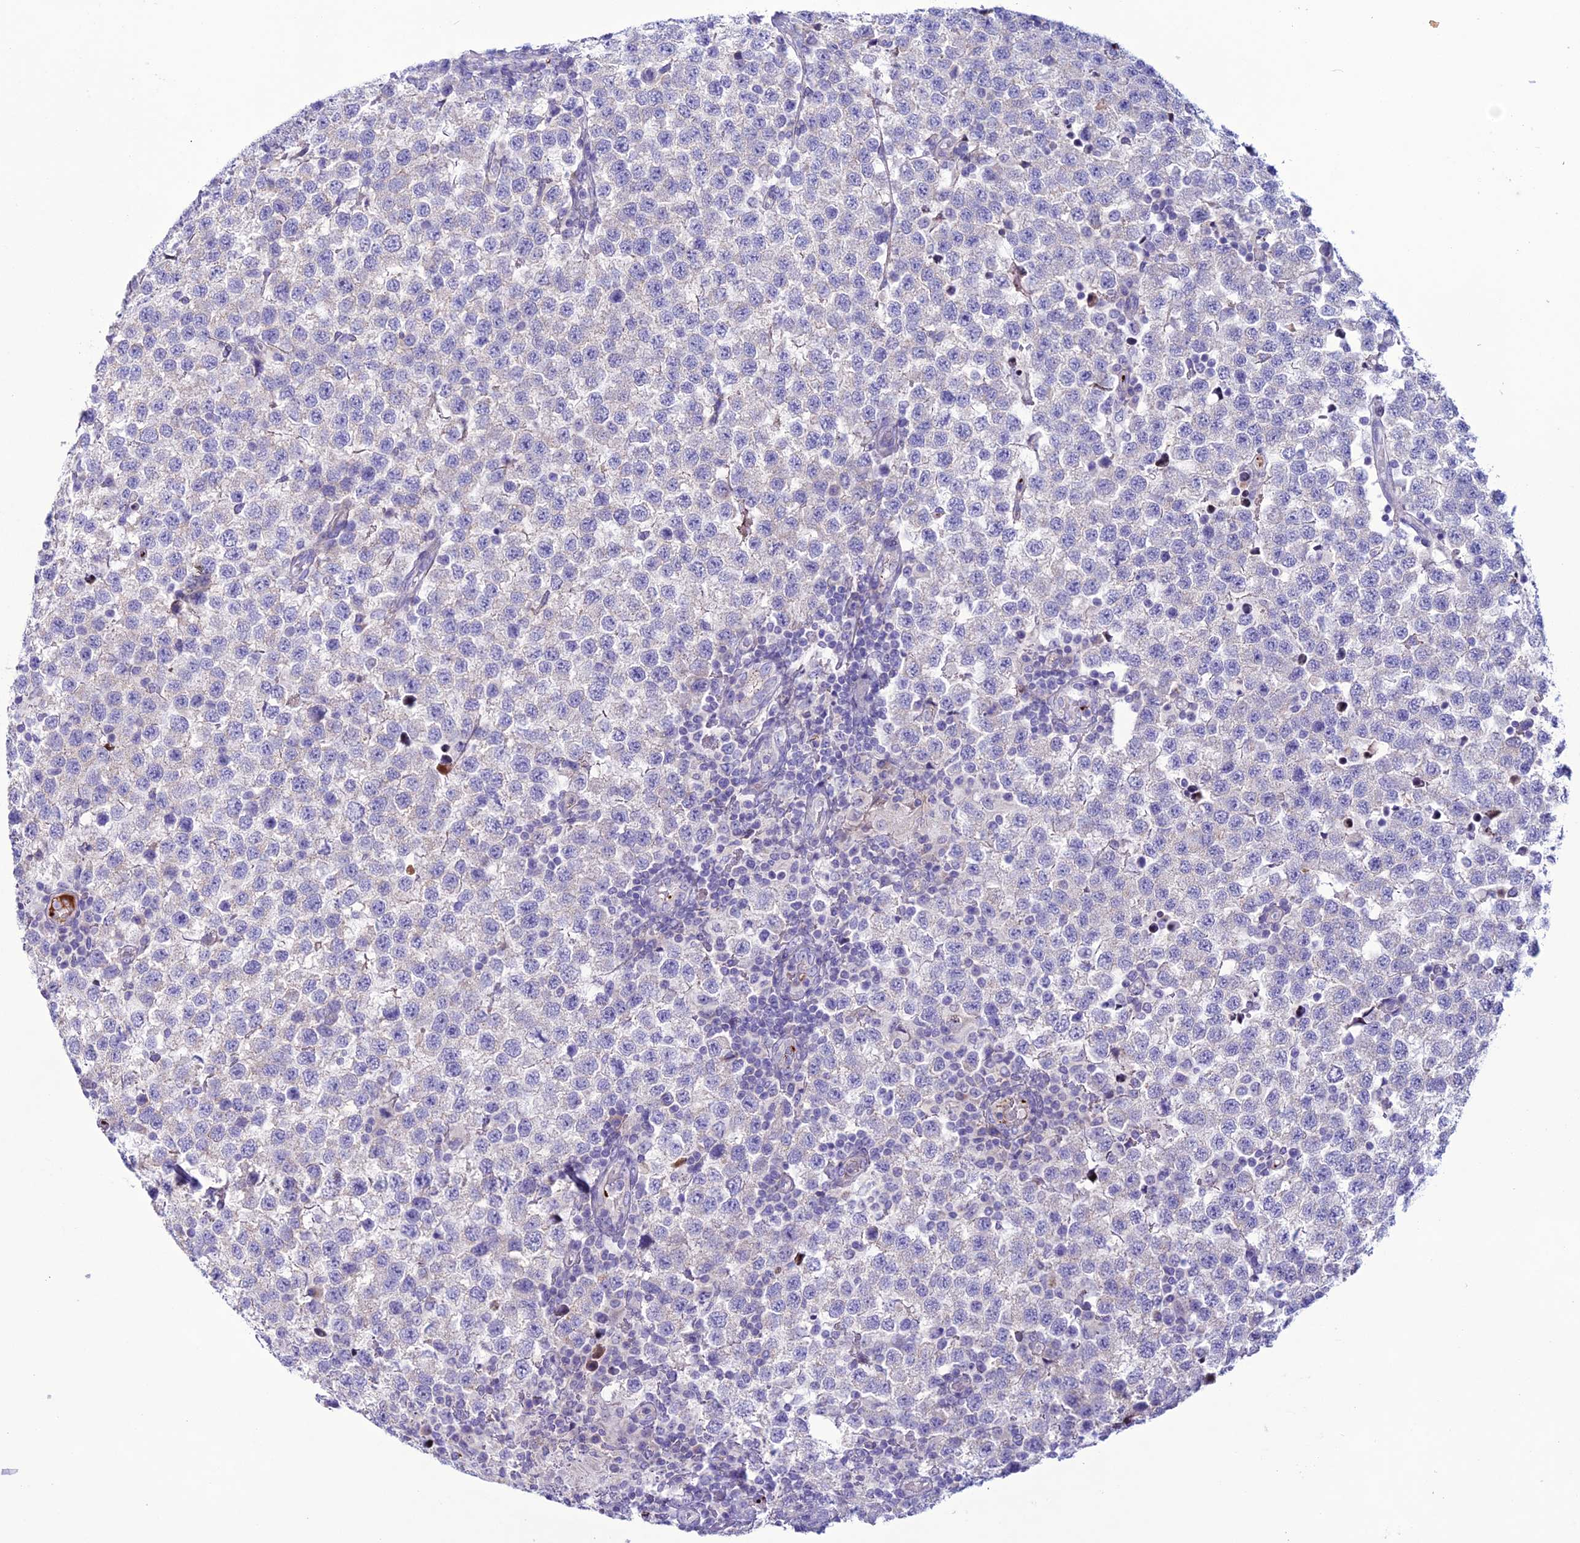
{"staining": {"intensity": "negative", "quantity": "none", "location": "none"}, "tissue": "testis cancer", "cell_type": "Tumor cells", "image_type": "cancer", "snomed": [{"axis": "morphology", "description": "Seminoma, NOS"}, {"axis": "topography", "description": "Testis"}], "caption": "Immunohistochemical staining of human seminoma (testis) shows no significant expression in tumor cells.", "gene": "C21orf140", "patient": {"sex": "male", "age": 34}}